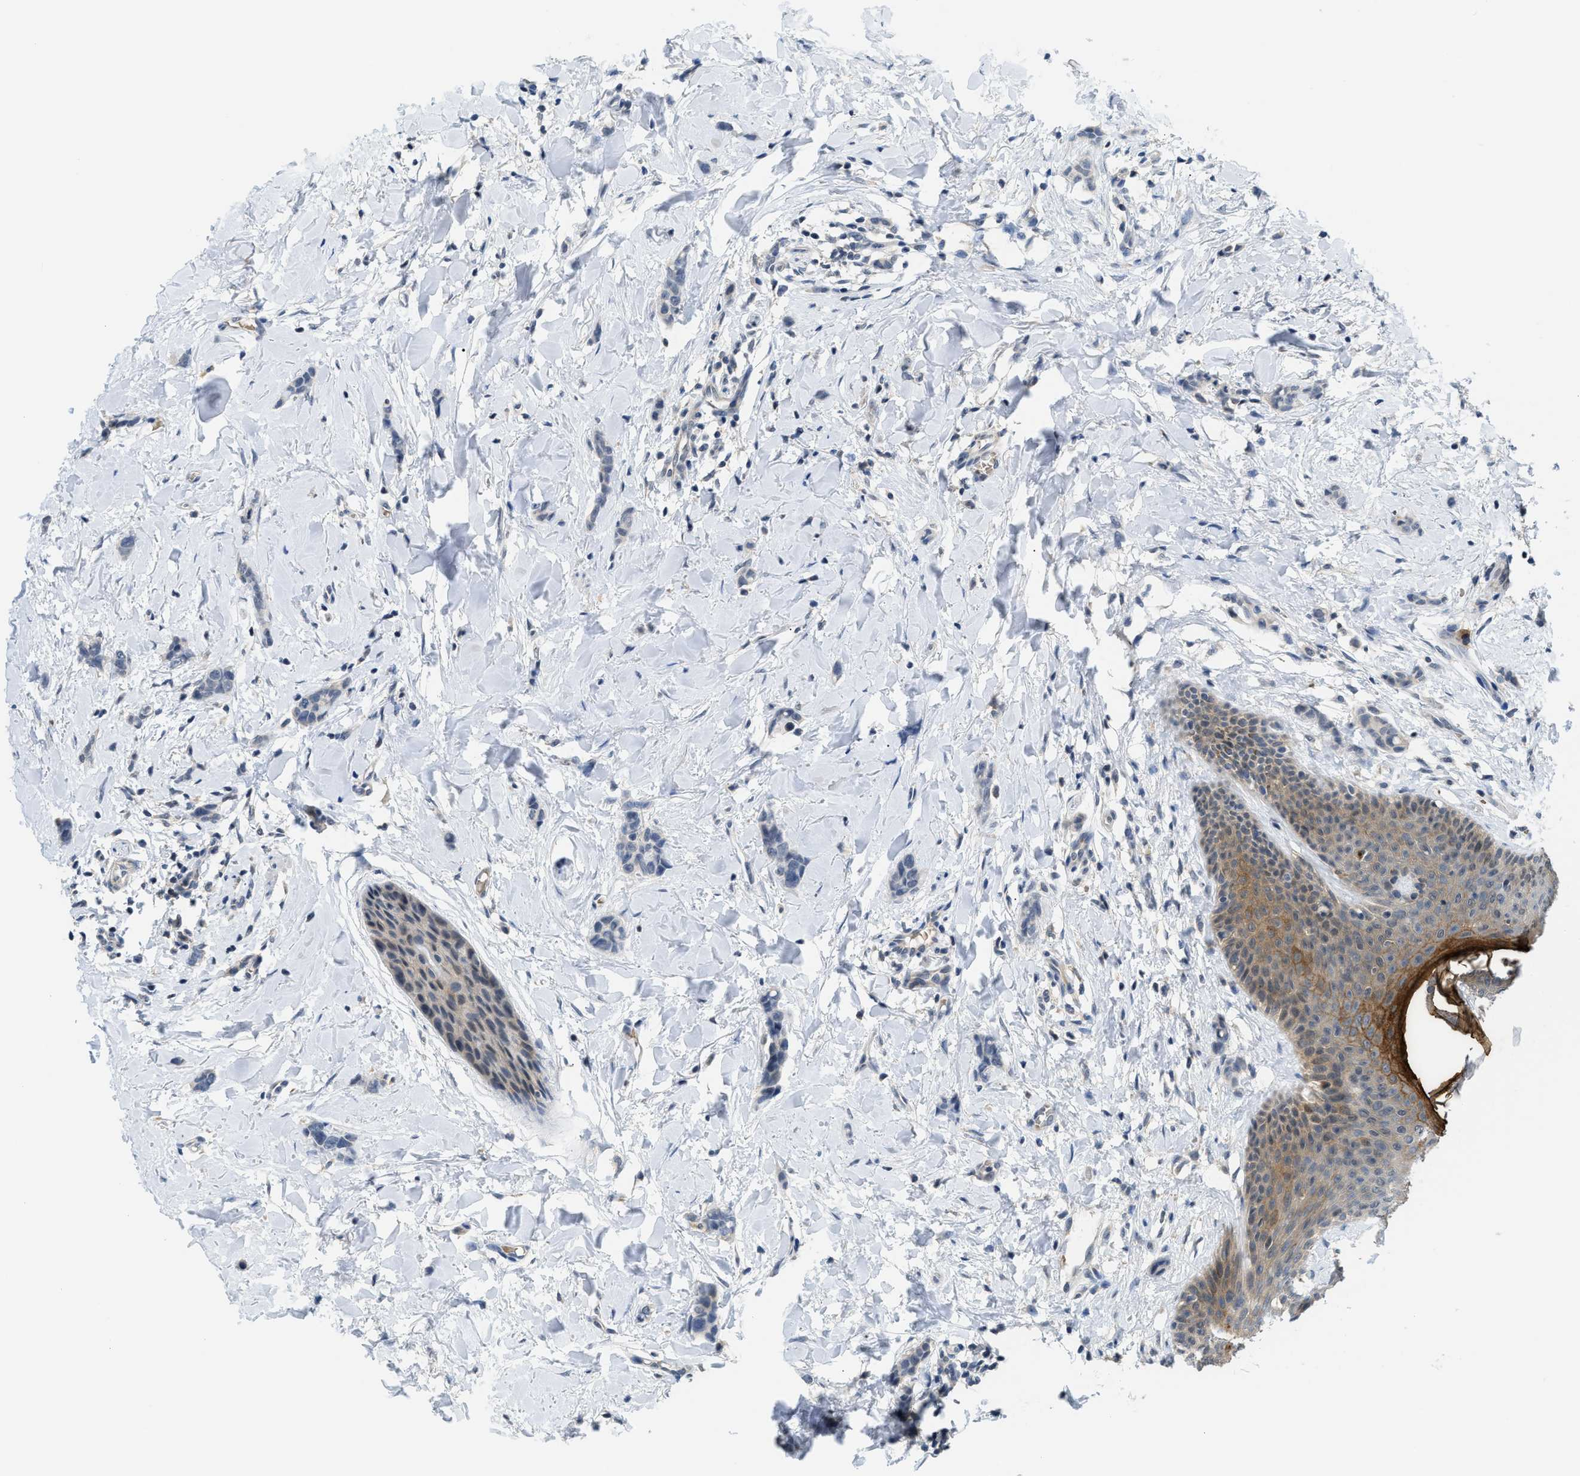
{"staining": {"intensity": "negative", "quantity": "none", "location": "none"}, "tissue": "breast cancer", "cell_type": "Tumor cells", "image_type": "cancer", "snomed": [{"axis": "morphology", "description": "Lobular carcinoma"}, {"axis": "topography", "description": "Skin"}, {"axis": "topography", "description": "Breast"}], "caption": "Breast lobular carcinoma was stained to show a protein in brown. There is no significant positivity in tumor cells.", "gene": "PSAT1", "patient": {"sex": "female", "age": 46}}